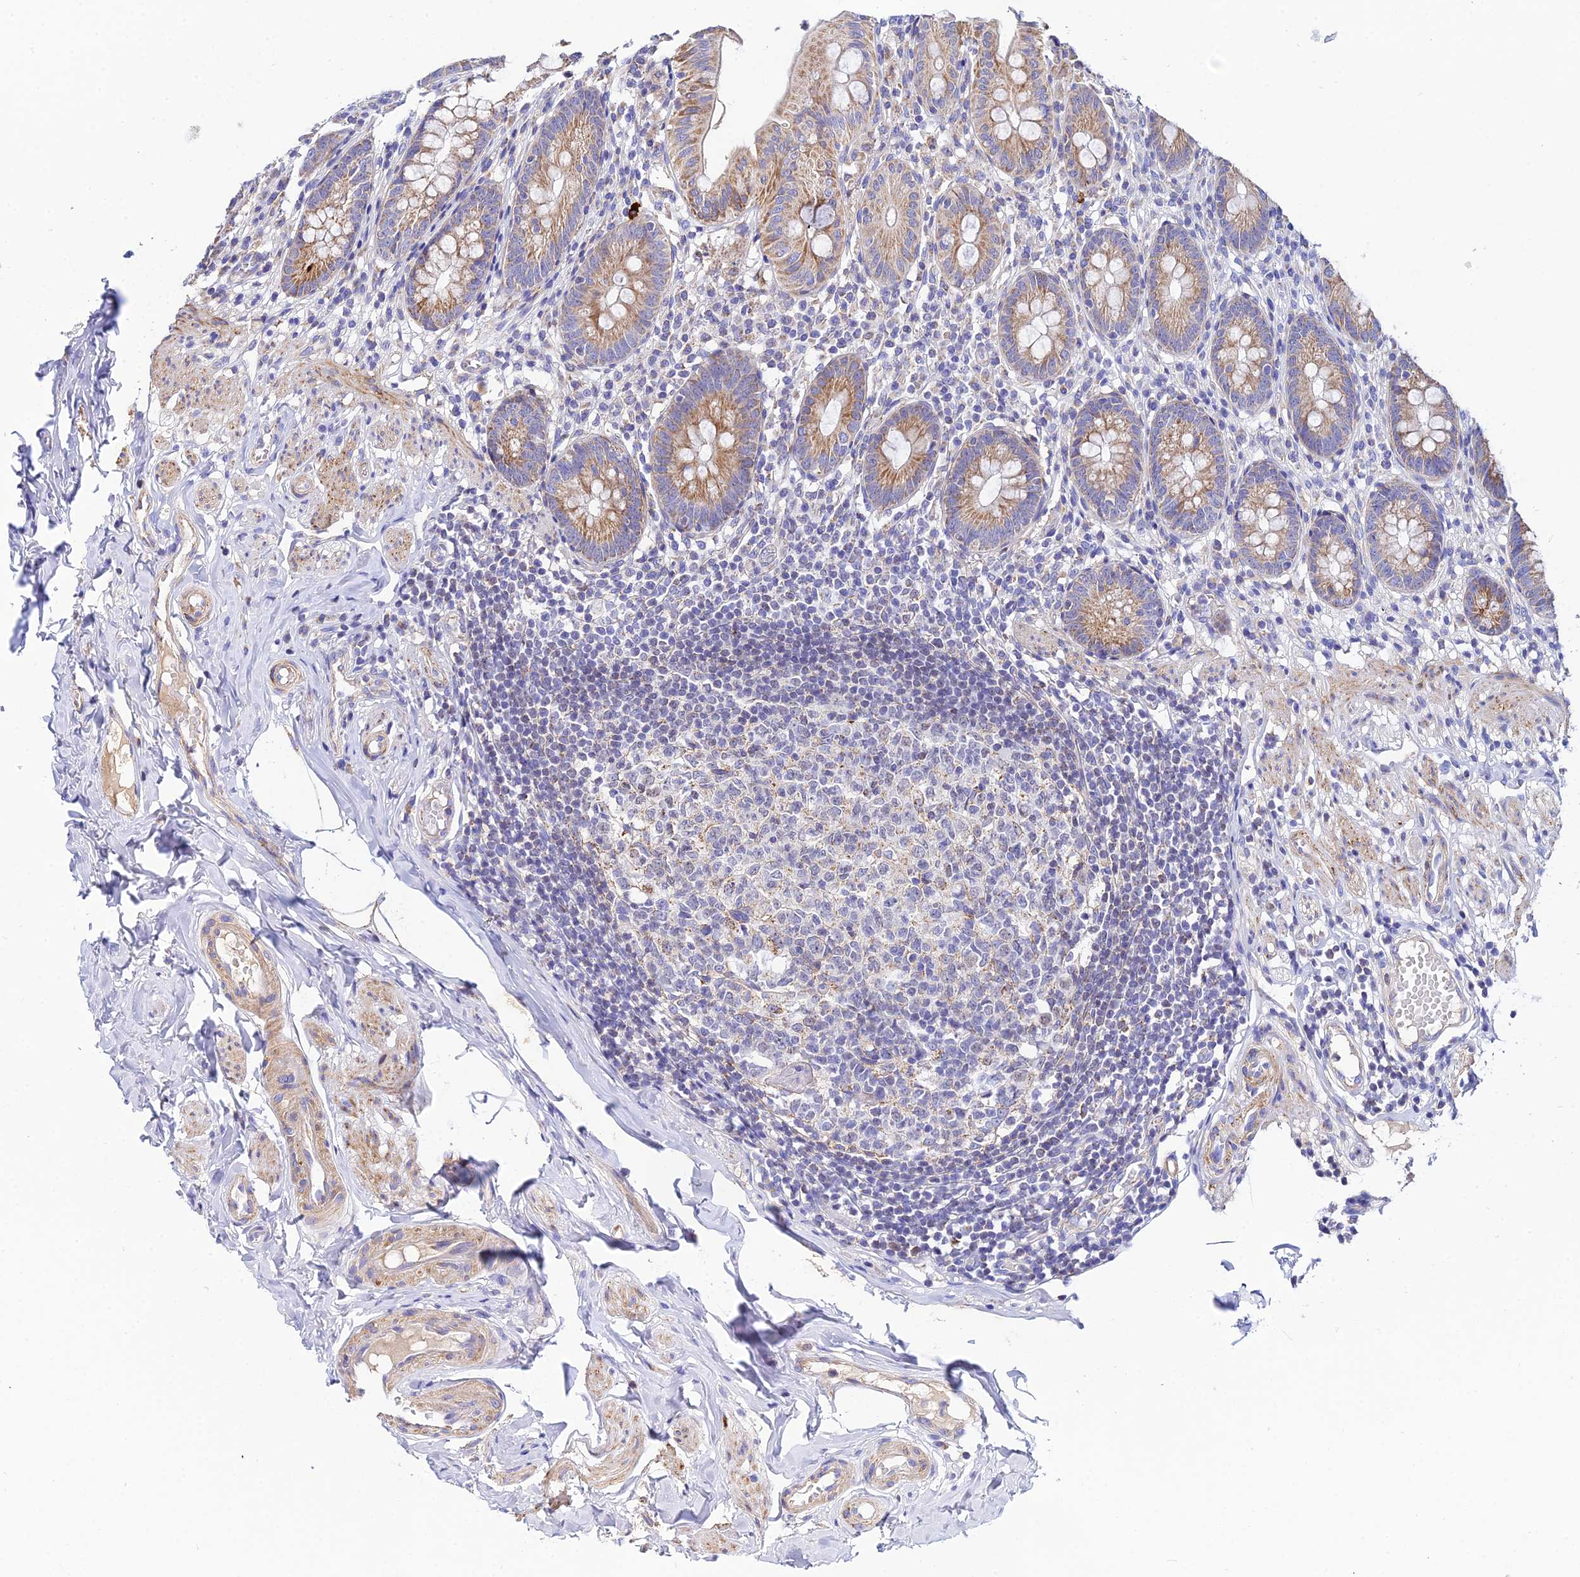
{"staining": {"intensity": "moderate", "quantity": ">75%", "location": "cytoplasmic/membranous"}, "tissue": "appendix", "cell_type": "Glandular cells", "image_type": "normal", "snomed": [{"axis": "morphology", "description": "Normal tissue, NOS"}, {"axis": "topography", "description": "Appendix"}], "caption": "High-magnification brightfield microscopy of unremarkable appendix stained with DAB (3,3'-diaminobenzidine) (brown) and counterstained with hematoxylin (blue). glandular cells exhibit moderate cytoplasmic/membranous staining is present in about>75% of cells. (Brightfield microscopy of DAB IHC at high magnification).", "gene": "ACOT1", "patient": {"sex": "male", "age": 55}}